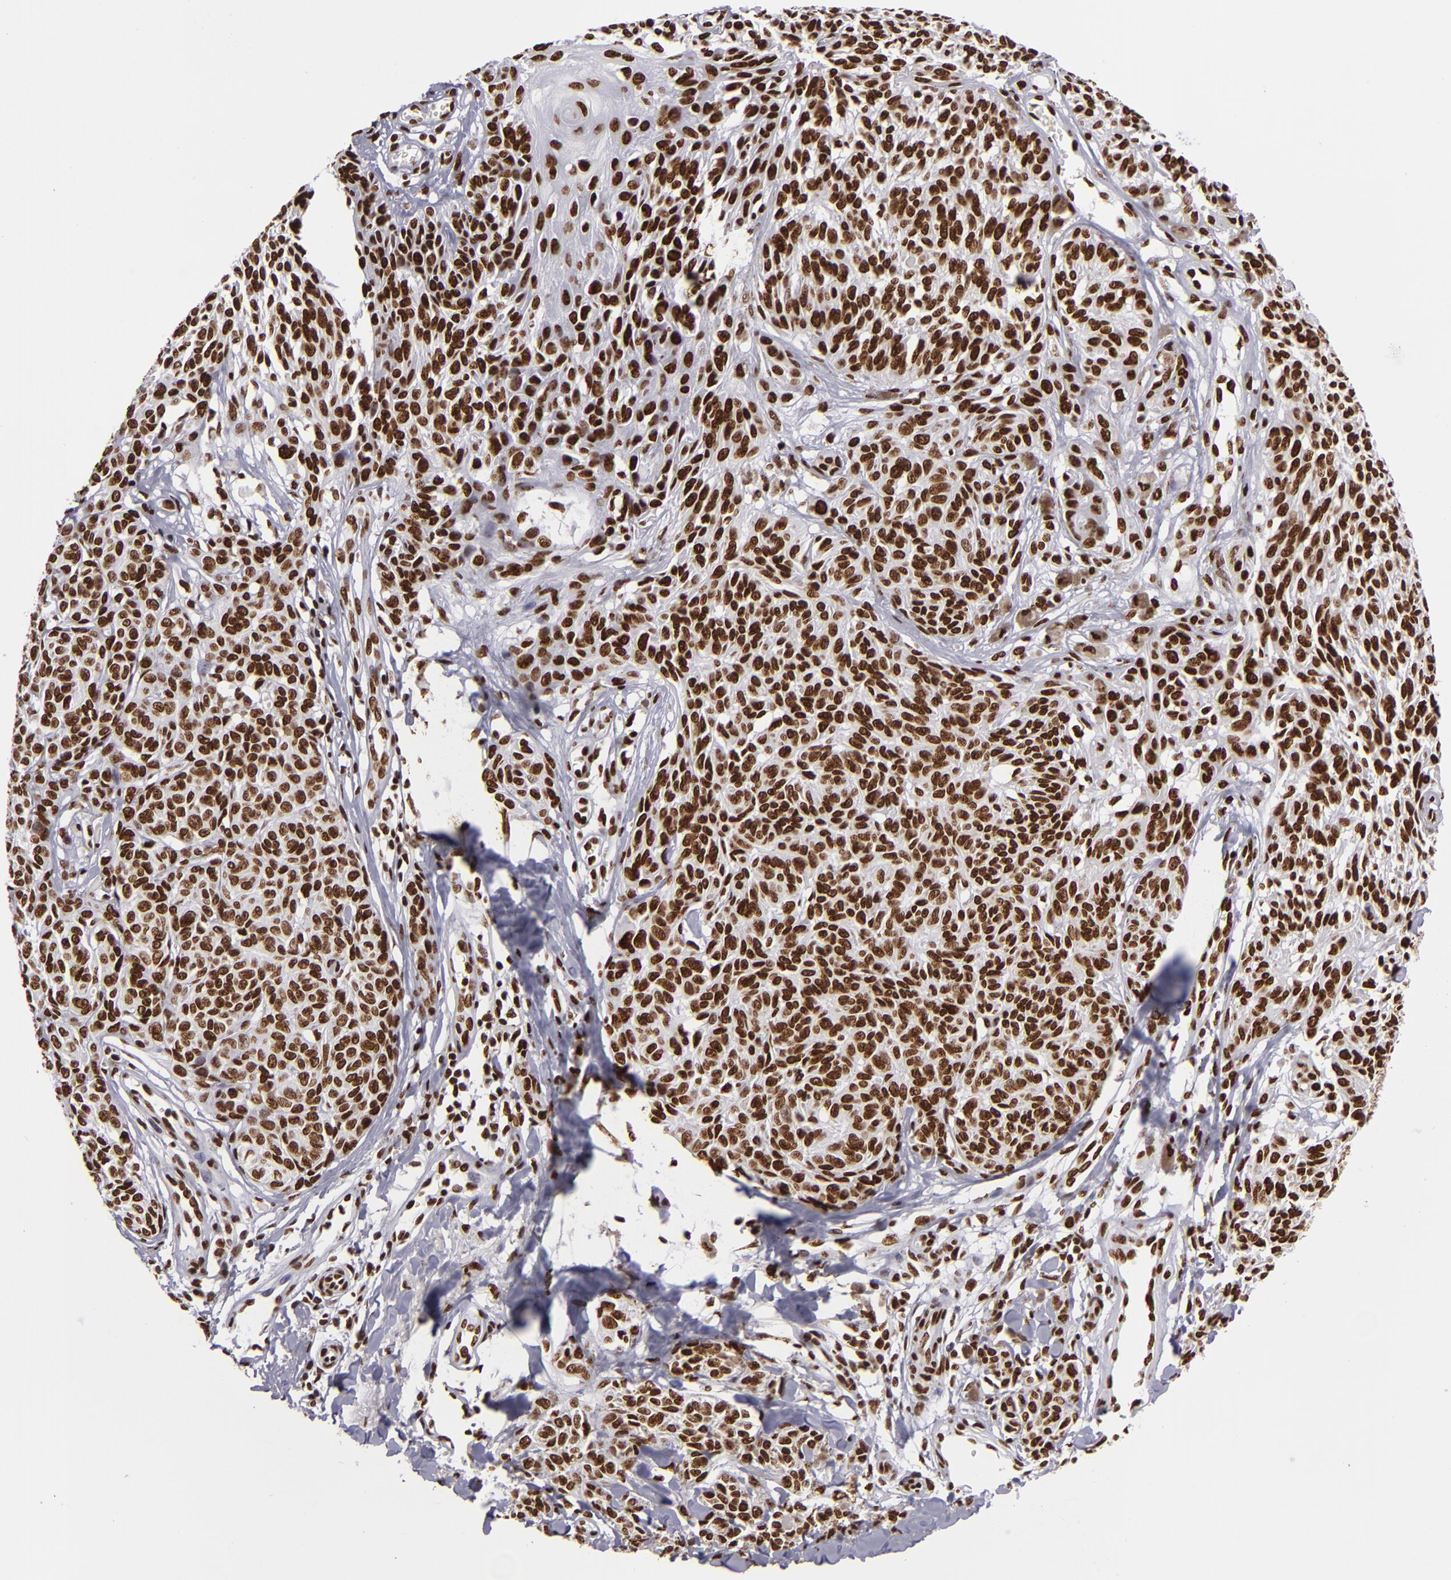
{"staining": {"intensity": "strong", "quantity": ">75%", "location": "nuclear"}, "tissue": "melanoma", "cell_type": "Tumor cells", "image_type": "cancer", "snomed": [{"axis": "morphology", "description": "Malignant melanoma, NOS"}, {"axis": "topography", "description": "Skin"}], "caption": "Melanoma tissue displays strong nuclear positivity in about >75% of tumor cells", "gene": "SAFB", "patient": {"sex": "female", "age": 77}}